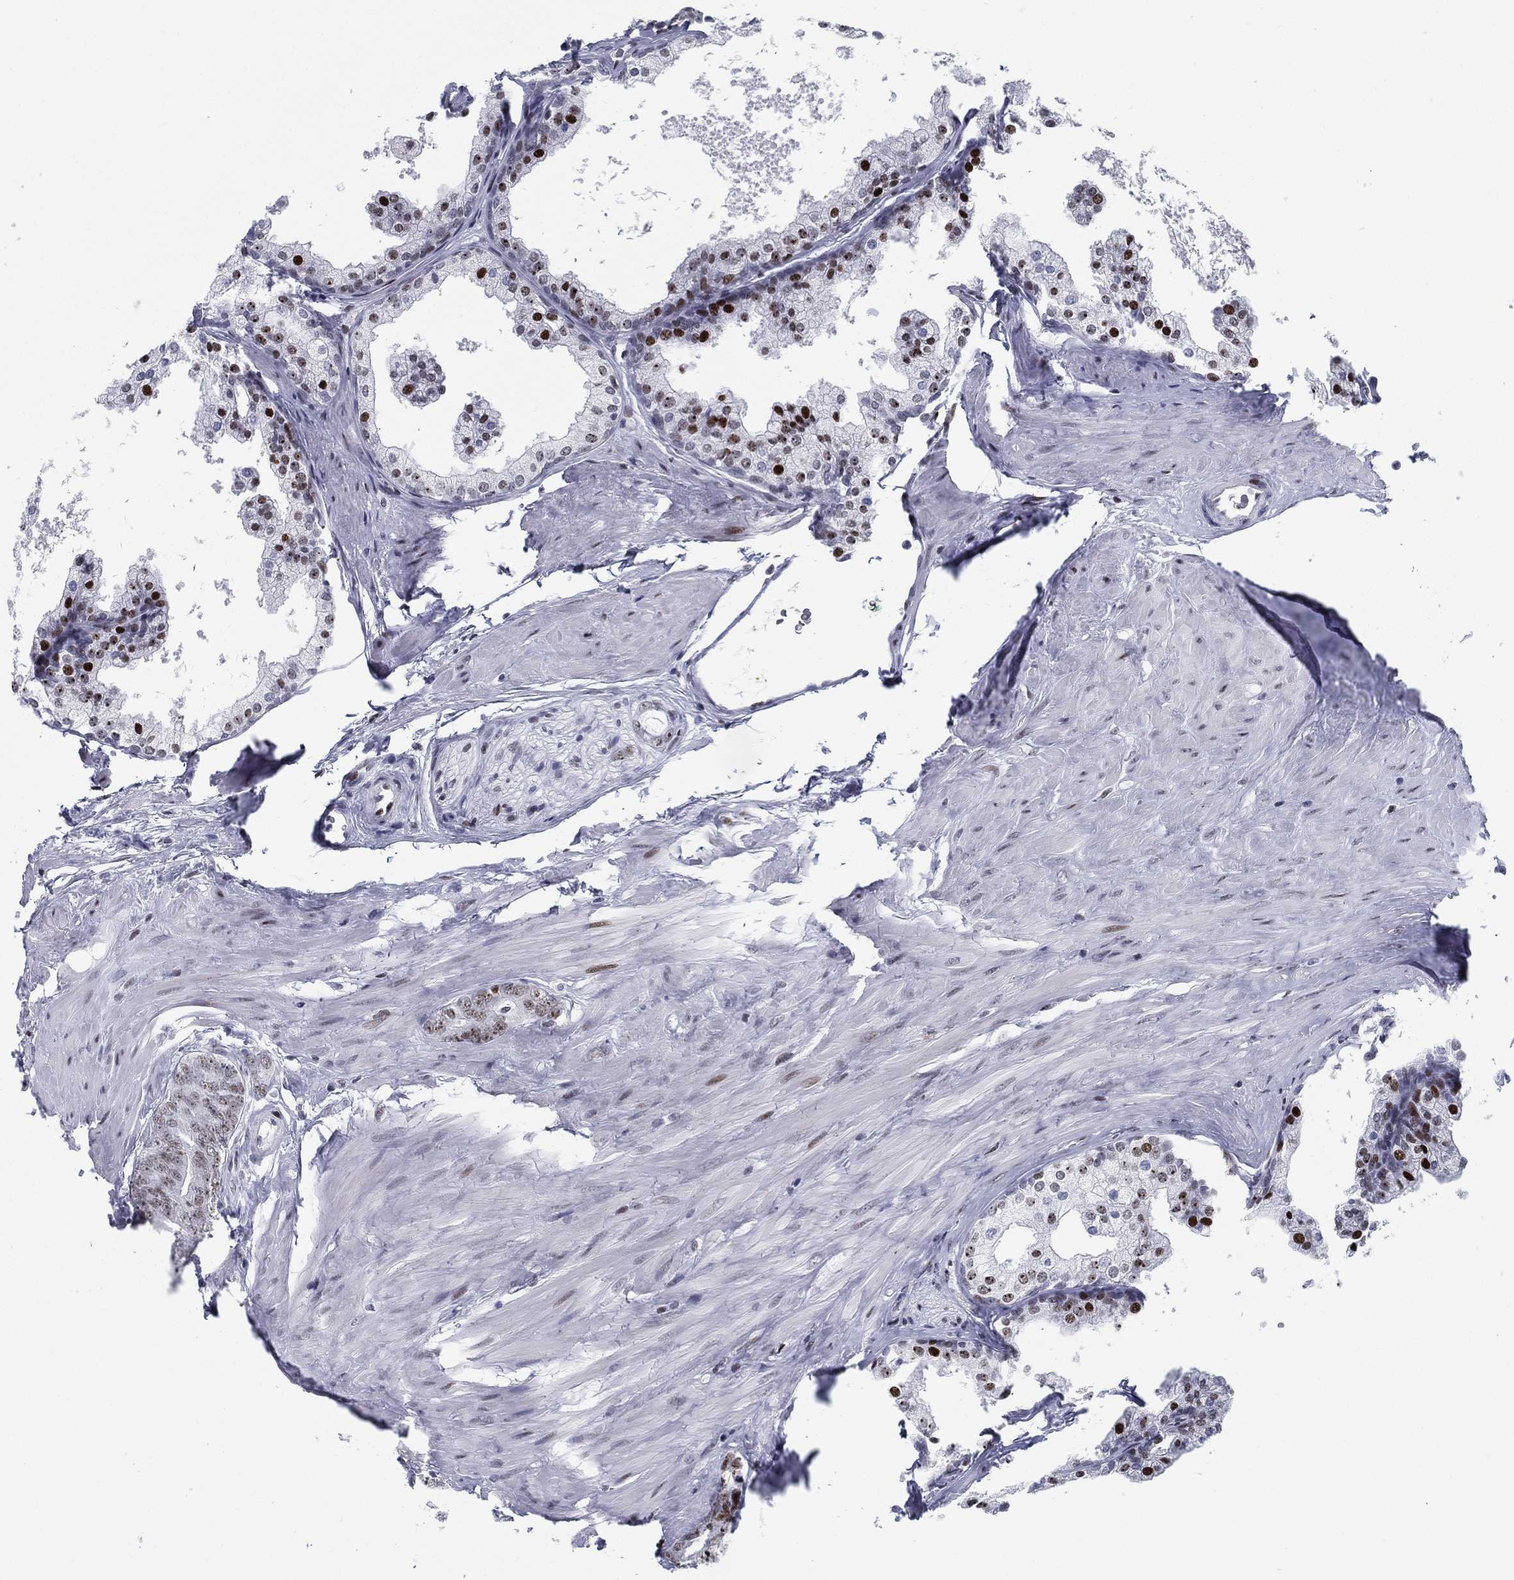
{"staining": {"intensity": "strong", "quantity": "<25%", "location": "nuclear"}, "tissue": "prostate cancer", "cell_type": "Tumor cells", "image_type": "cancer", "snomed": [{"axis": "morphology", "description": "Adenocarcinoma, NOS"}, {"axis": "topography", "description": "Prostate"}], "caption": "Strong nuclear positivity for a protein is appreciated in approximately <25% of tumor cells of adenocarcinoma (prostate) using IHC.", "gene": "CYB561D2", "patient": {"sex": "male", "age": 55}}